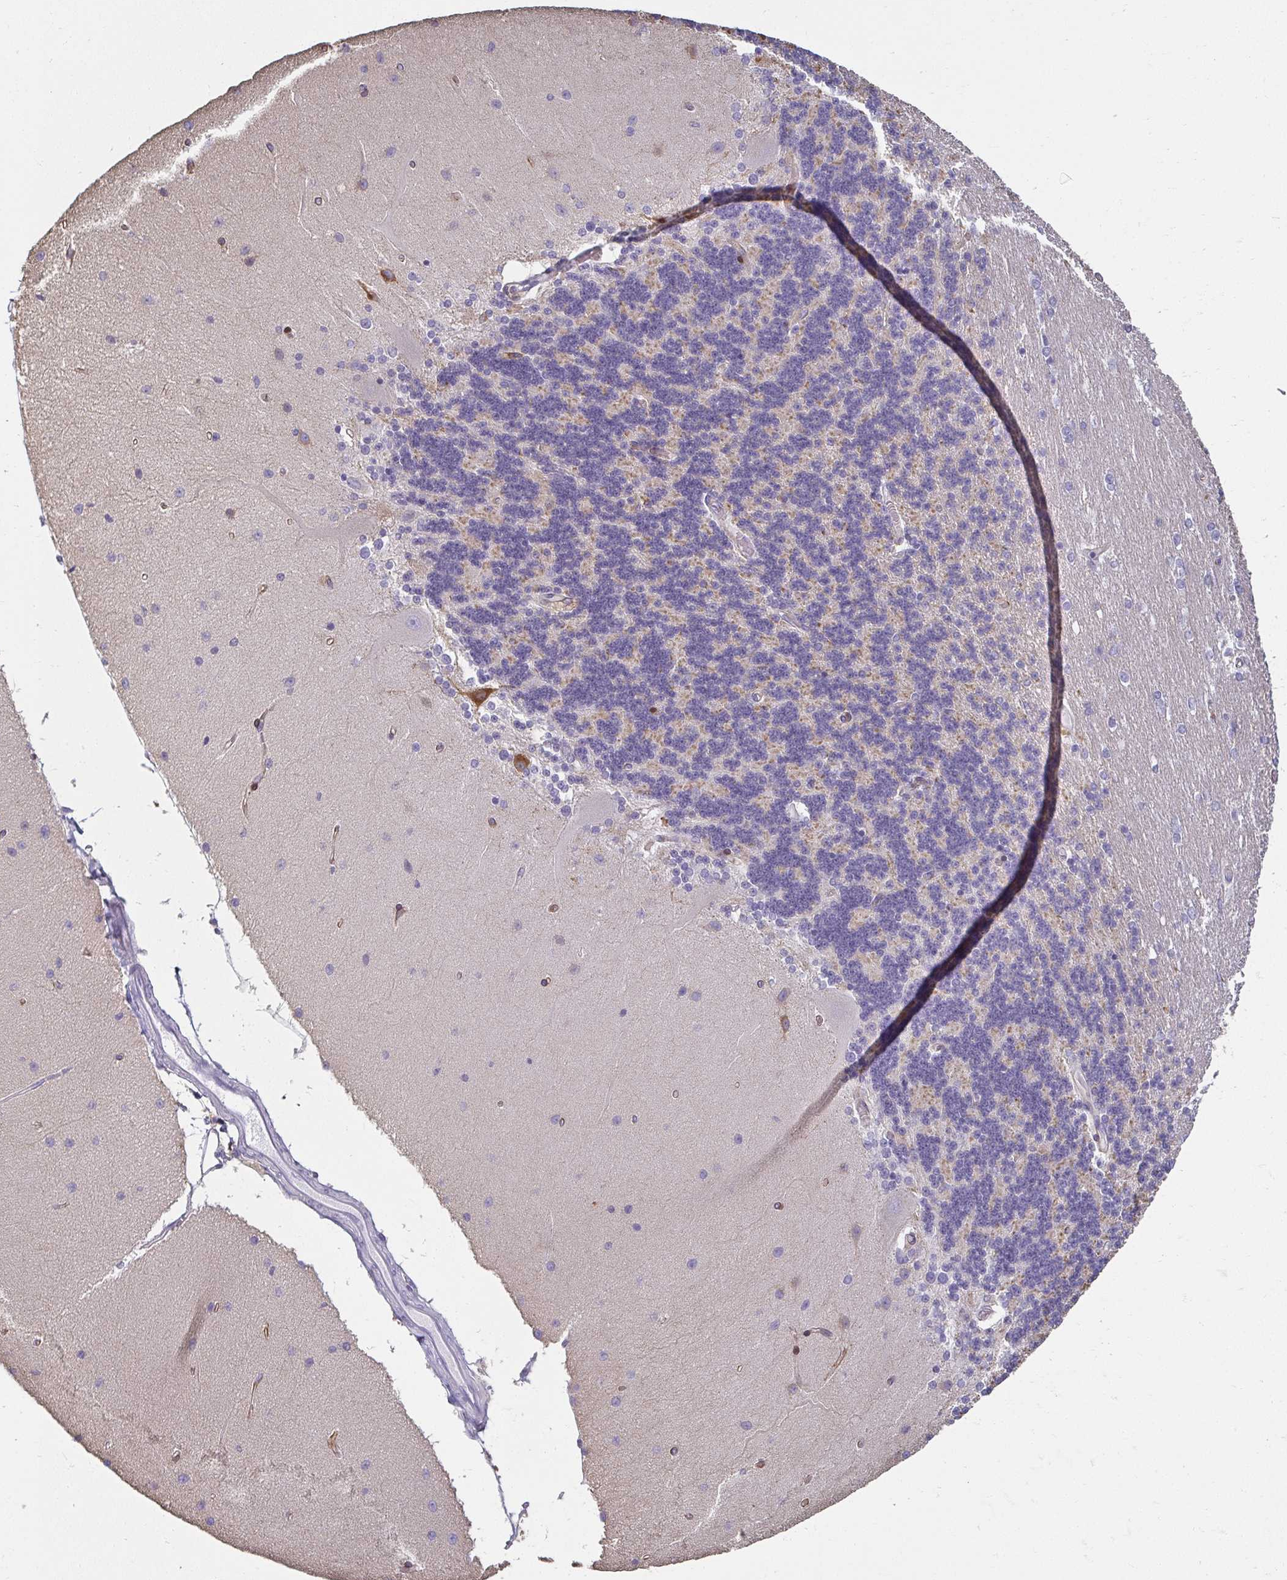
{"staining": {"intensity": "negative", "quantity": "none", "location": "none"}, "tissue": "cerebellum", "cell_type": "Cells in granular layer", "image_type": "normal", "snomed": [{"axis": "morphology", "description": "Normal tissue, NOS"}, {"axis": "topography", "description": "Cerebellum"}], "caption": "Immunohistochemistry (IHC) image of normal cerebellum stained for a protein (brown), which exhibits no staining in cells in granular layer. (DAB immunohistochemistry (IHC) with hematoxylin counter stain).", "gene": "PDE2A", "patient": {"sex": "female", "age": 54}}